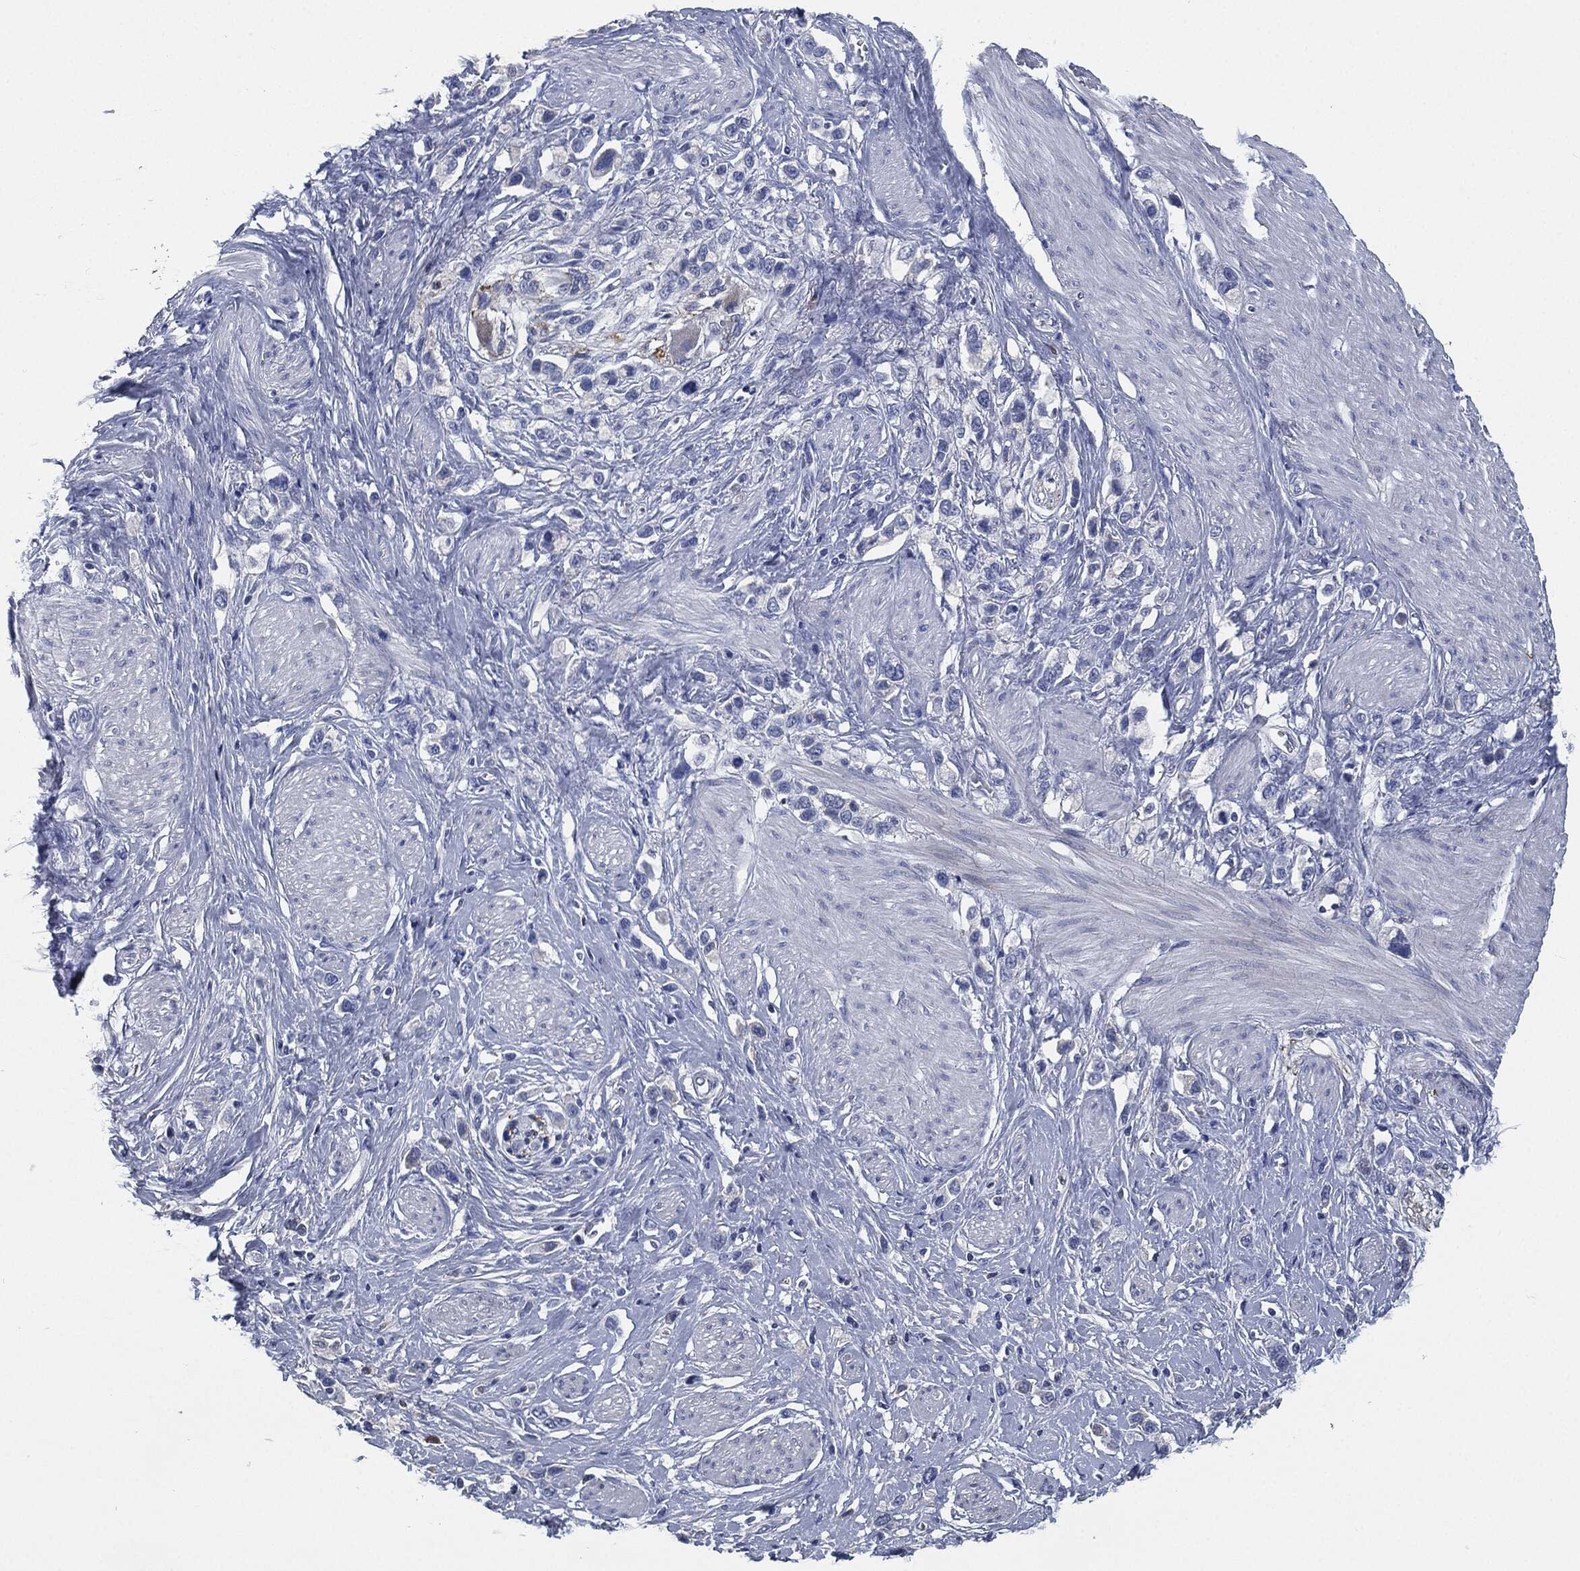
{"staining": {"intensity": "negative", "quantity": "none", "location": "none"}, "tissue": "stomach cancer", "cell_type": "Tumor cells", "image_type": "cancer", "snomed": [{"axis": "morphology", "description": "Normal tissue, NOS"}, {"axis": "morphology", "description": "Adenocarcinoma, NOS"}, {"axis": "morphology", "description": "Adenocarcinoma, High grade"}, {"axis": "topography", "description": "Stomach, upper"}, {"axis": "topography", "description": "Stomach"}], "caption": "IHC image of neoplastic tissue: human stomach adenocarcinoma stained with DAB displays no significant protein staining in tumor cells. (Immunohistochemistry (ihc), brightfield microscopy, high magnification).", "gene": "CD27", "patient": {"sex": "female", "age": 65}}